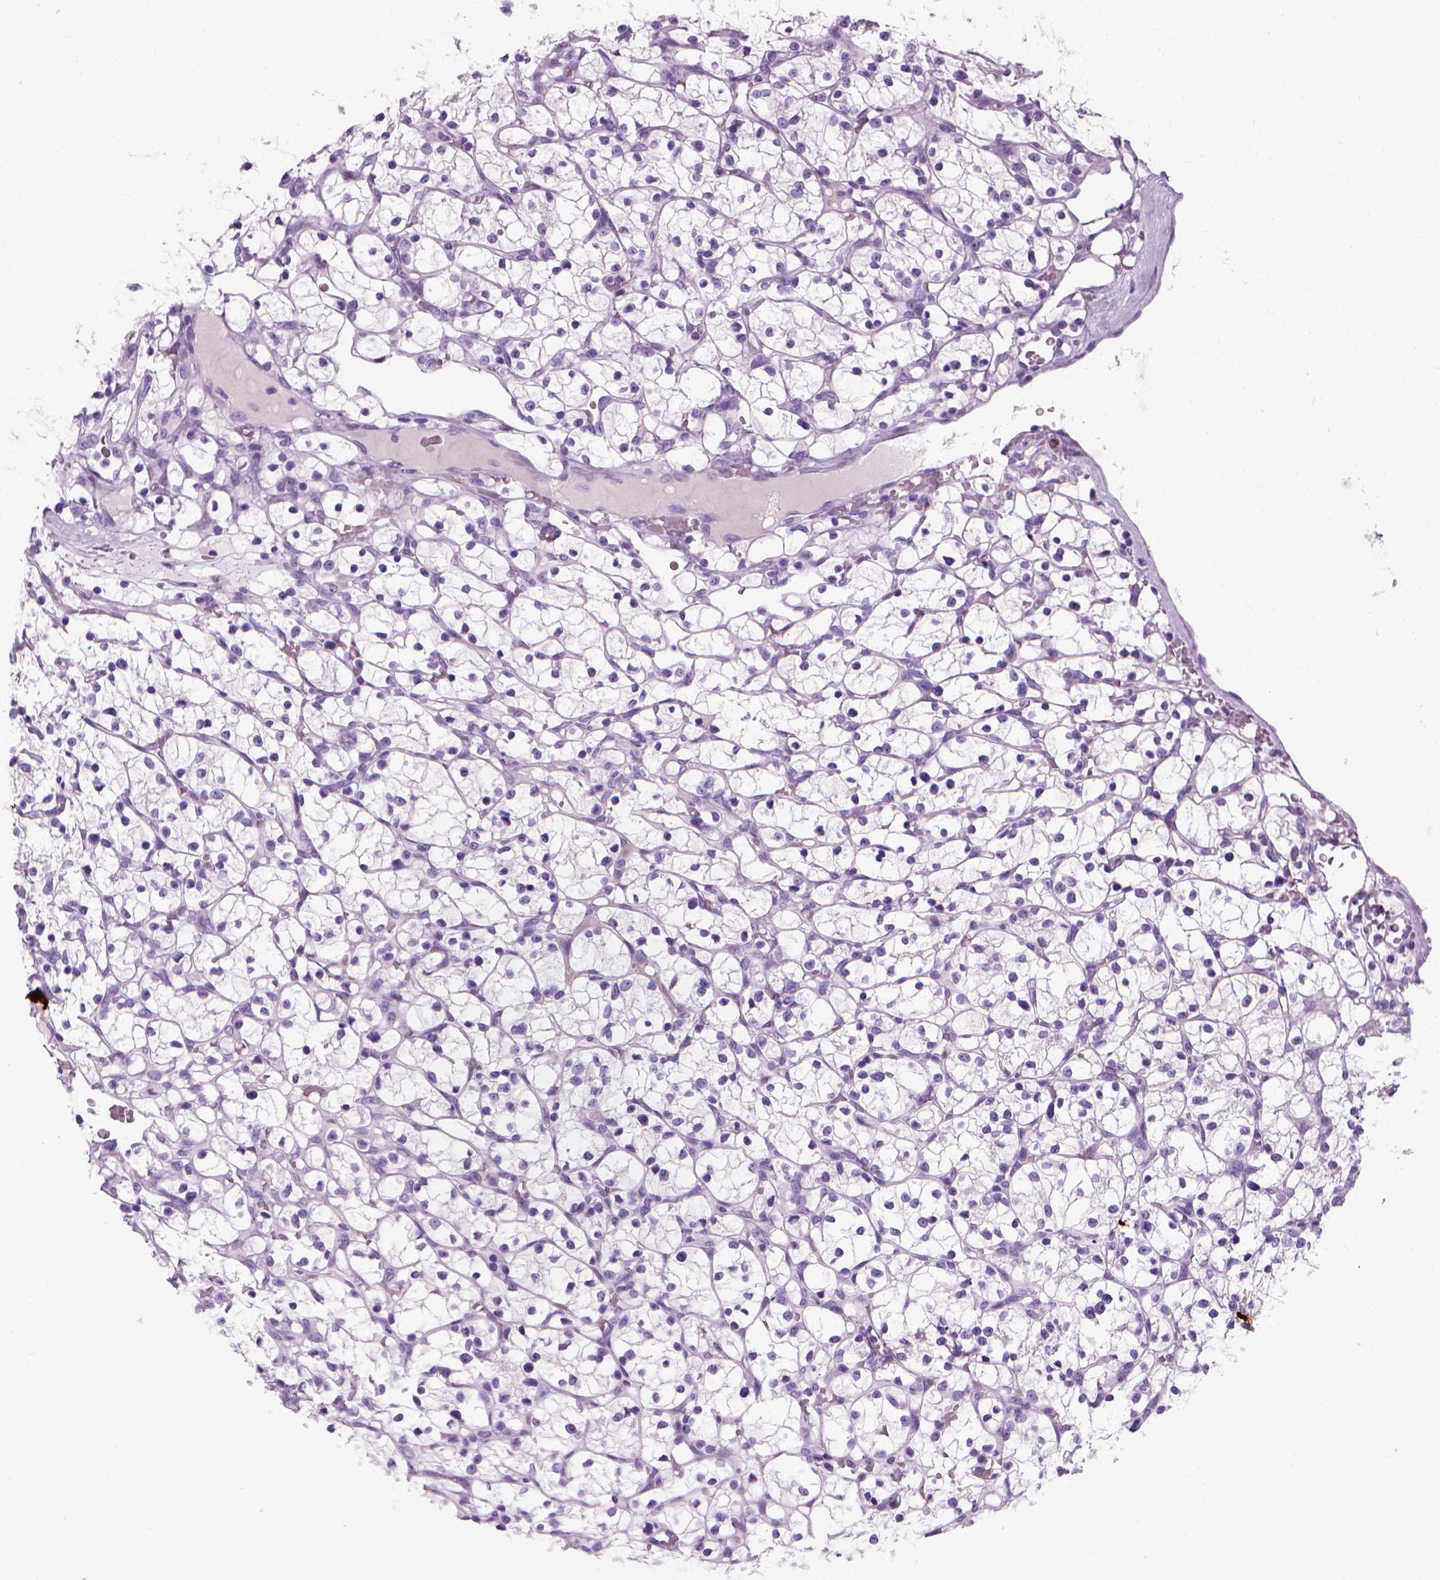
{"staining": {"intensity": "negative", "quantity": "none", "location": "none"}, "tissue": "renal cancer", "cell_type": "Tumor cells", "image_type": "cancer", "snomed": [{"axis": "morphology", "description": "Adenocarcinoma, NOS"}, {"axis": "topography", "description": "Kidney"}], "caption": "Adenocarcinoma (renal) stained for a protein using immunohistochemistry reveals no expression tumor cells.", "gene": "MZB1", "patient": {"sex": "female", "age": 64}}